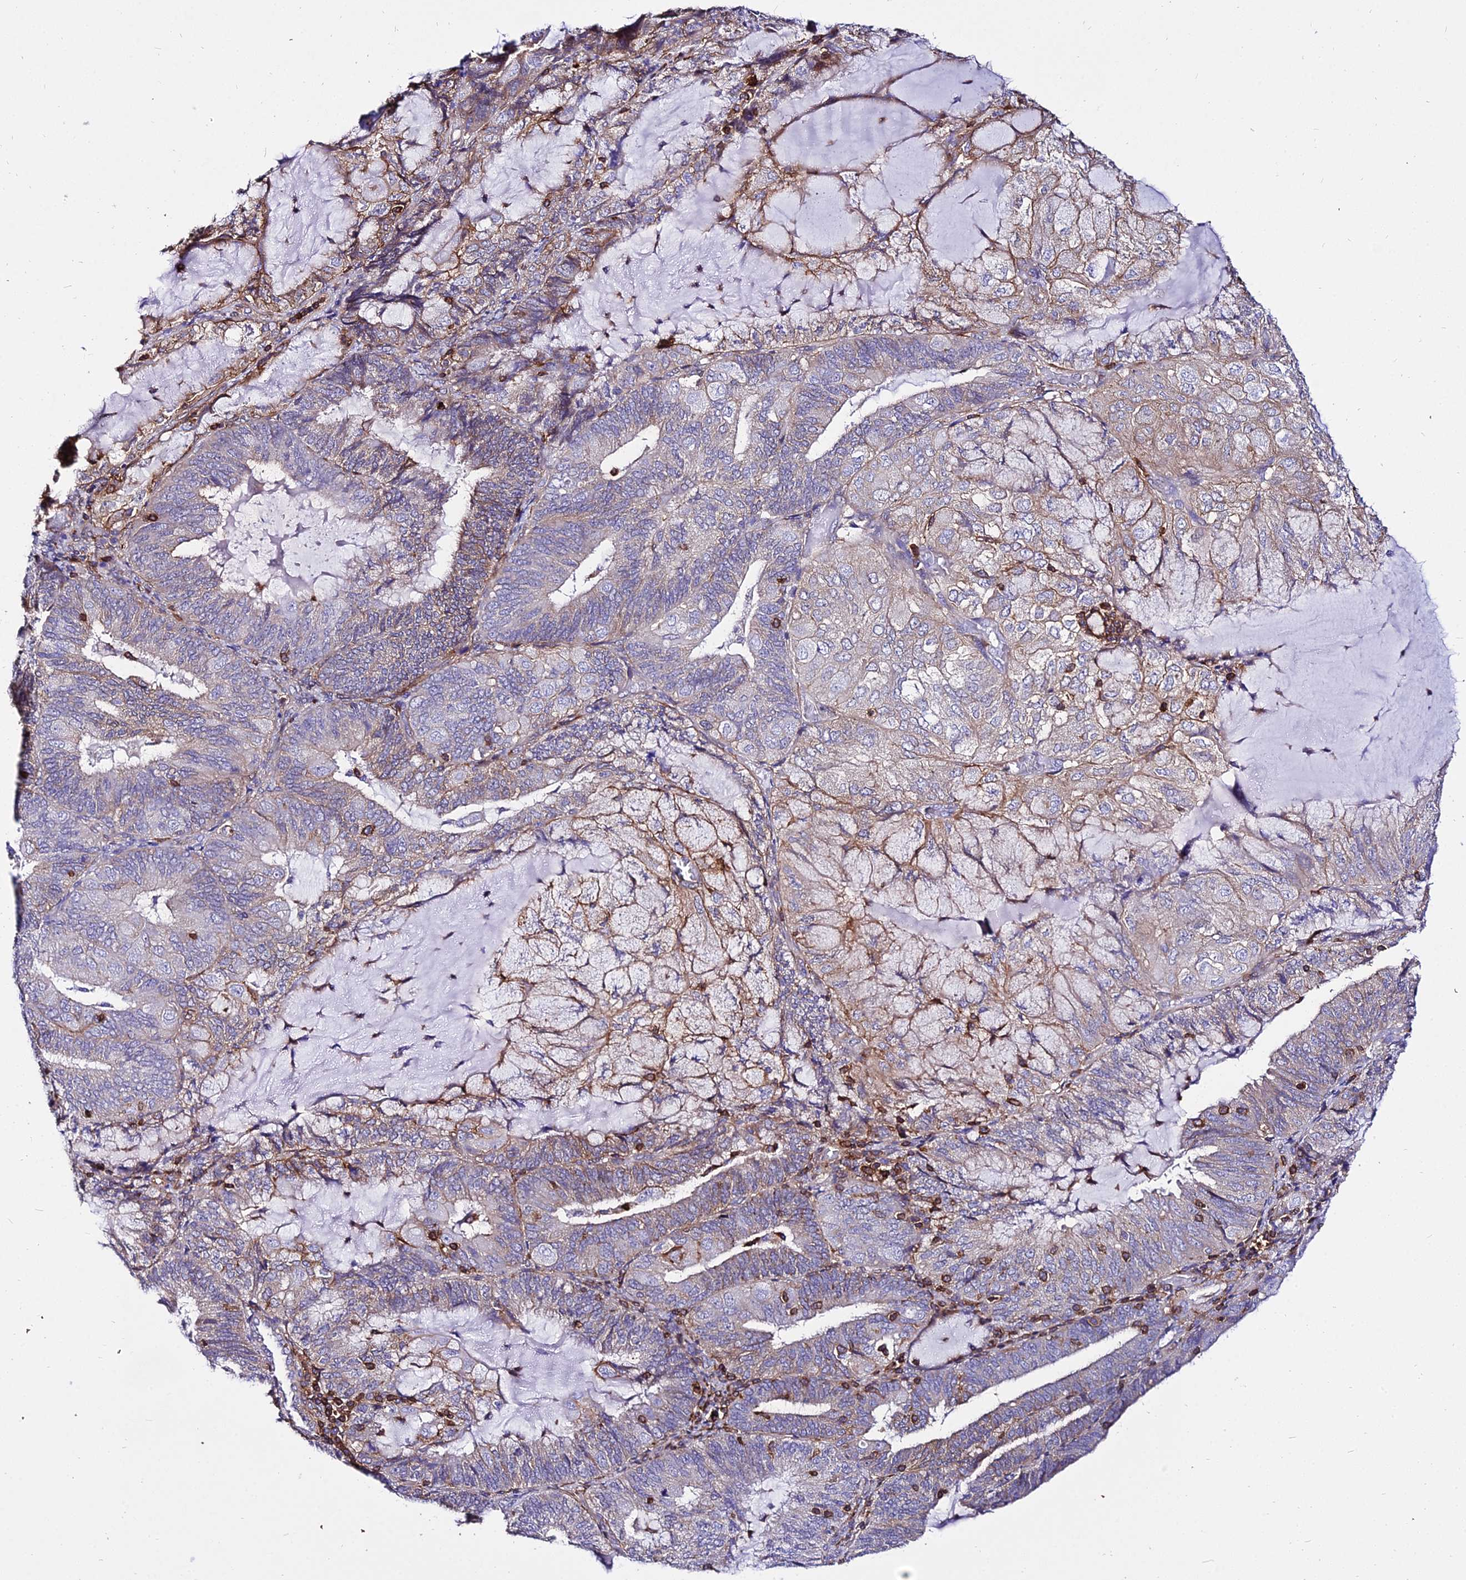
{"staining": {"intensity": "weak", "quantity": "25%-75%", "location": "cytoplasmic/membranous"}, "tissue": "endometrial cancer", "cell_type": "Tumor cells", "image_type": "cancer", "snomed": [{"axis": "morphology", "description": "Adenocarcinoma, NOS"}, {"axis": "topography", "description": "Endometrium"}], "caption": "Immunohistochemistry staining of adenocarcinoma (endometrial), which displays low levels of weak cytoplasmic/membranous staining in about 25%-75% of tumor cells indicating weak cytoplasmic/membranous protein expression. The staining was performed using DAB (brown) for protein detection and nuclei were counterstained in hematoxylin (blue).", "gene": "CSRP1", "patient": {"sex": "female", "age": 81}}